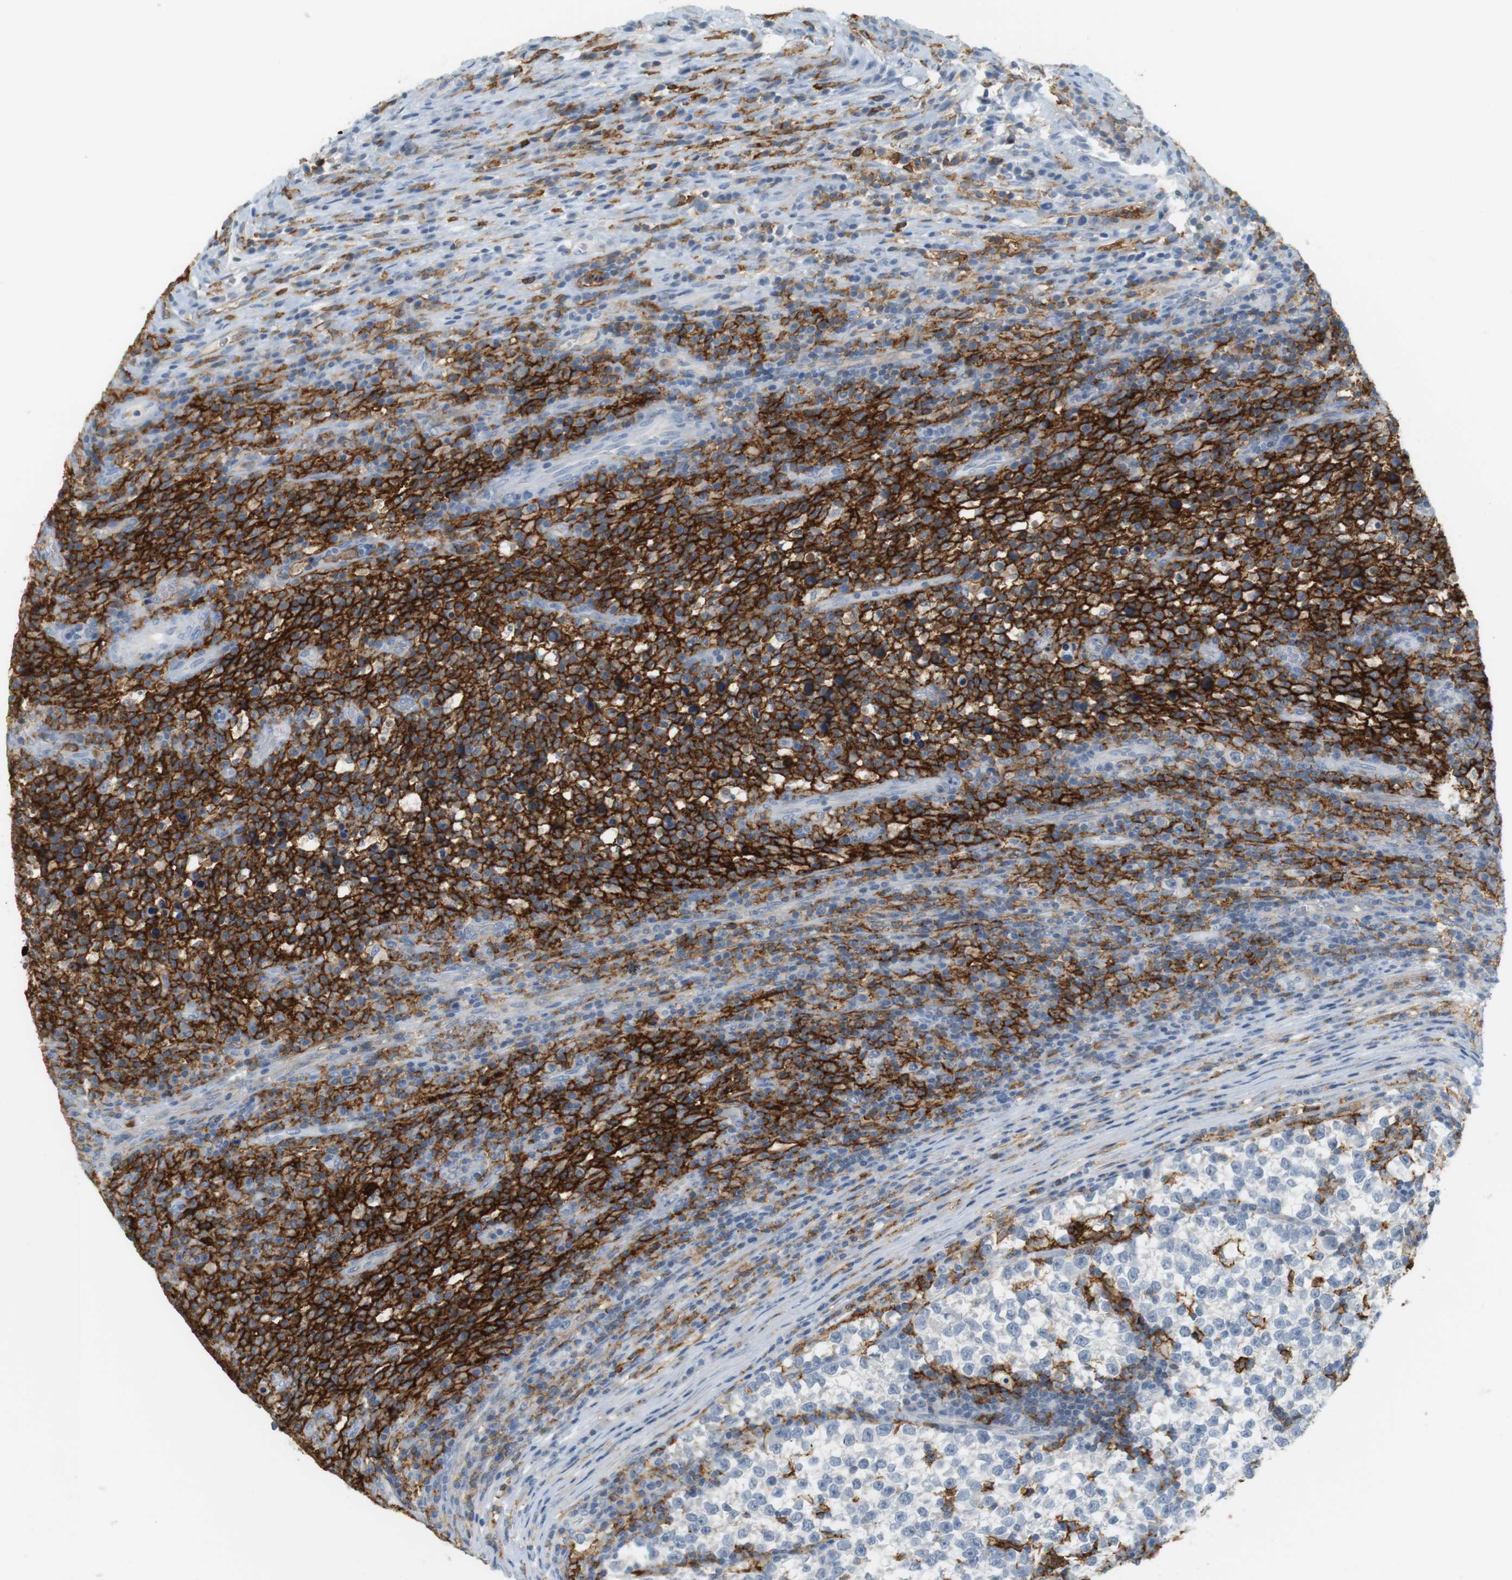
{"staining": {"intensity": "negative", "quantity": "none", "location": "none"}, "tissue": "testis cancer", "cell_type": "Tumor cells", "image_type": "cancer", "snomed": [{"axis": "morphology", "description": "Normal tissue, NOS"}, {"axis": "morphology", "description": "Seminoma, NOS"}, {"axis": "topography", "description": "Testis"}], "caption": "This is an IHC histopathology image of human seminoma (testis). There is no expression in tumor cells.", "gene": "SIRPA", "patient": {"sex": "male", "age": 43}}